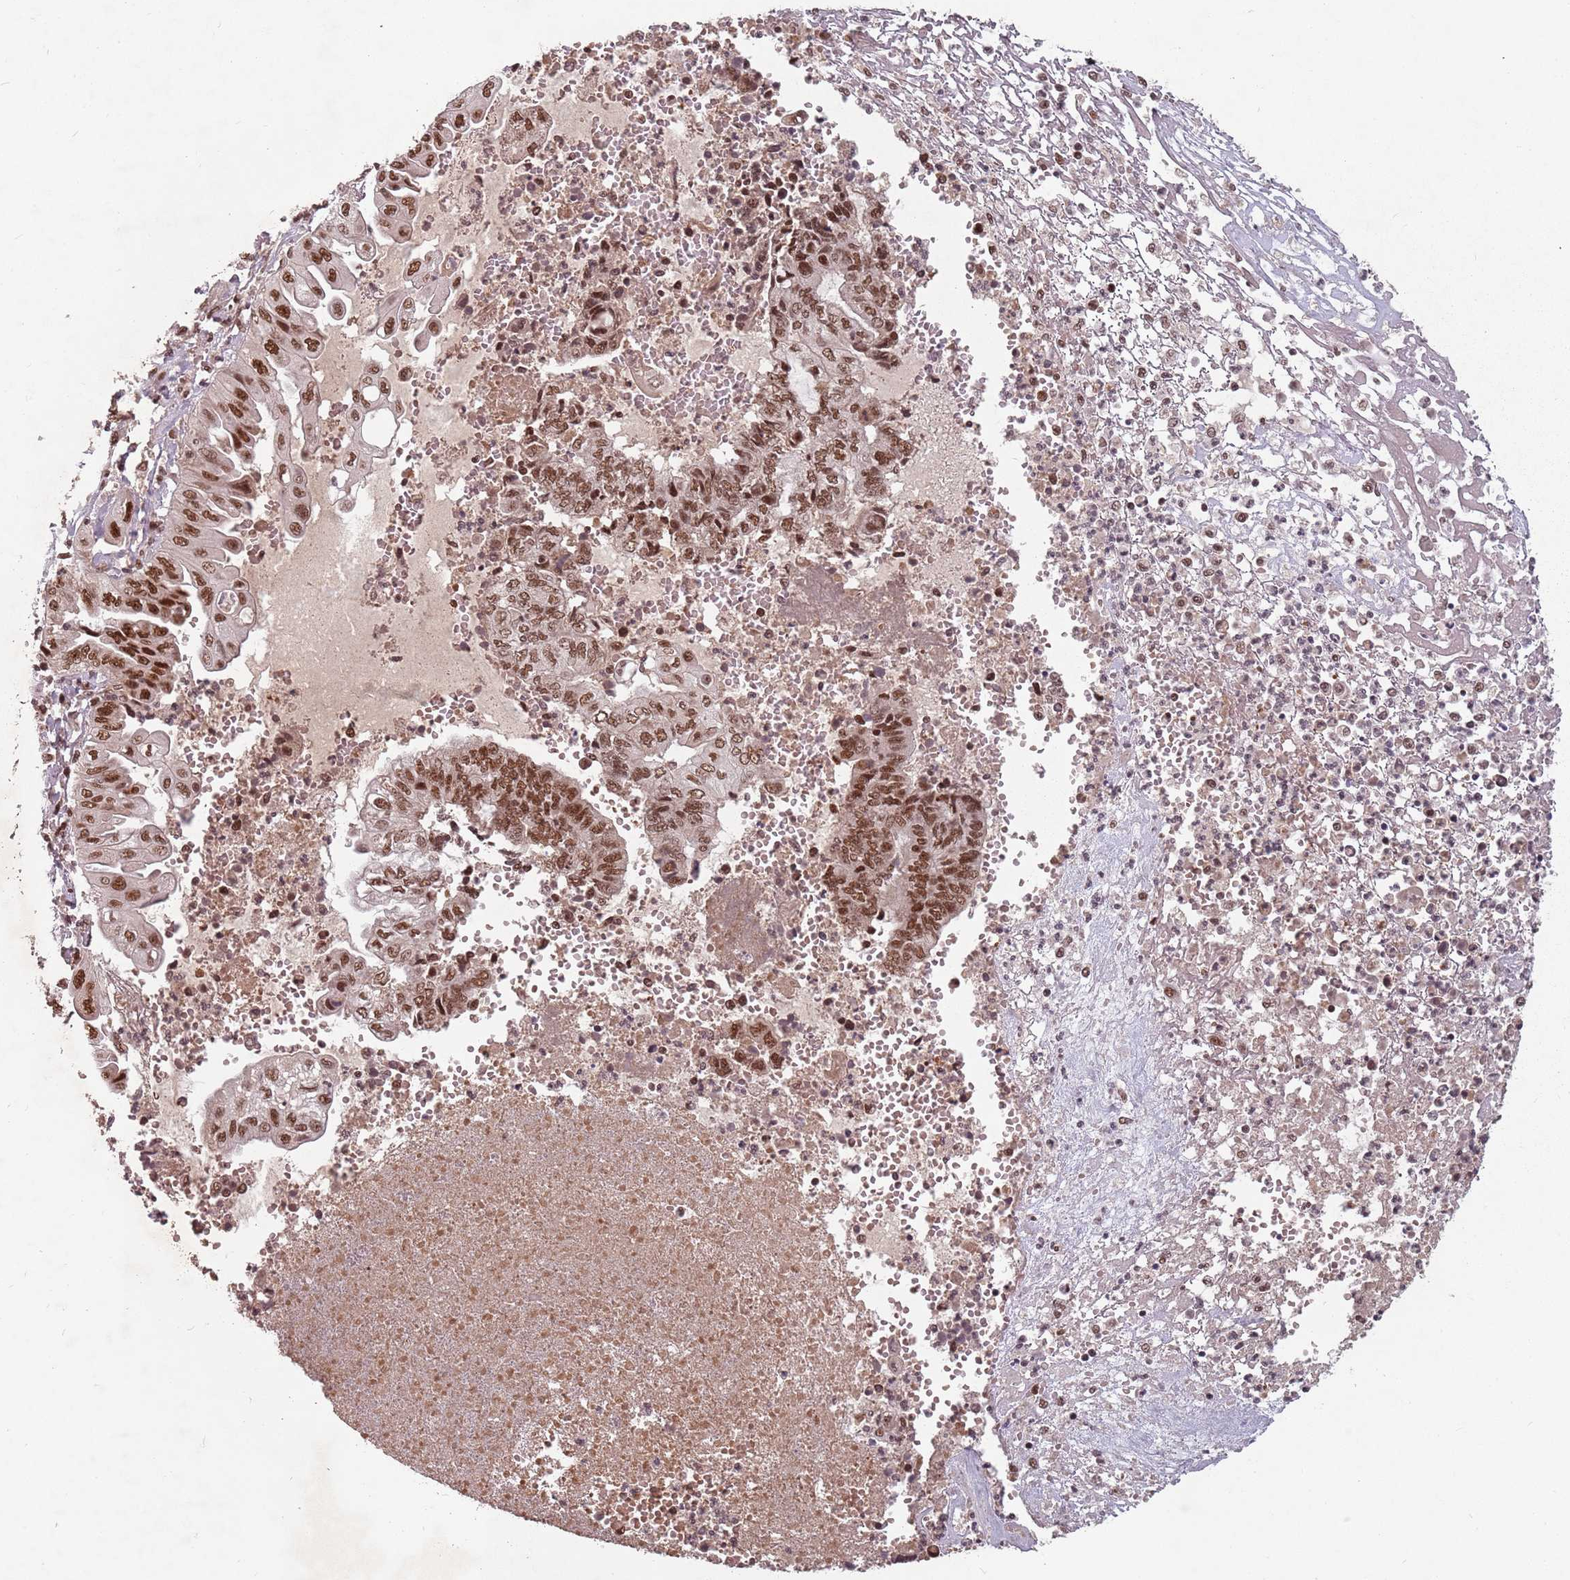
{"staining": {"intensity": "moderate", "quantity": ">75%", "location": "nuclear"}, "tissue": "endometrial cancer", "cell_type": "Tumor cells", "image_type": "cancer", "snomed": [{"axis": "morphology", "description": "Adenocarcinoma, NOS"}, {"axis": "topography", "description": "Uterus"}, {"axis": "topography", "description": "Endometrium"}], "caption": "Immunohistochemical staining of human endometrial cancer (adenocarcinoma) exhibits moderate nuclear protein positivity in about >75% of tumor cells.", "gene": "NCBP1", "patient": {"sex": "female", "age": 70}}